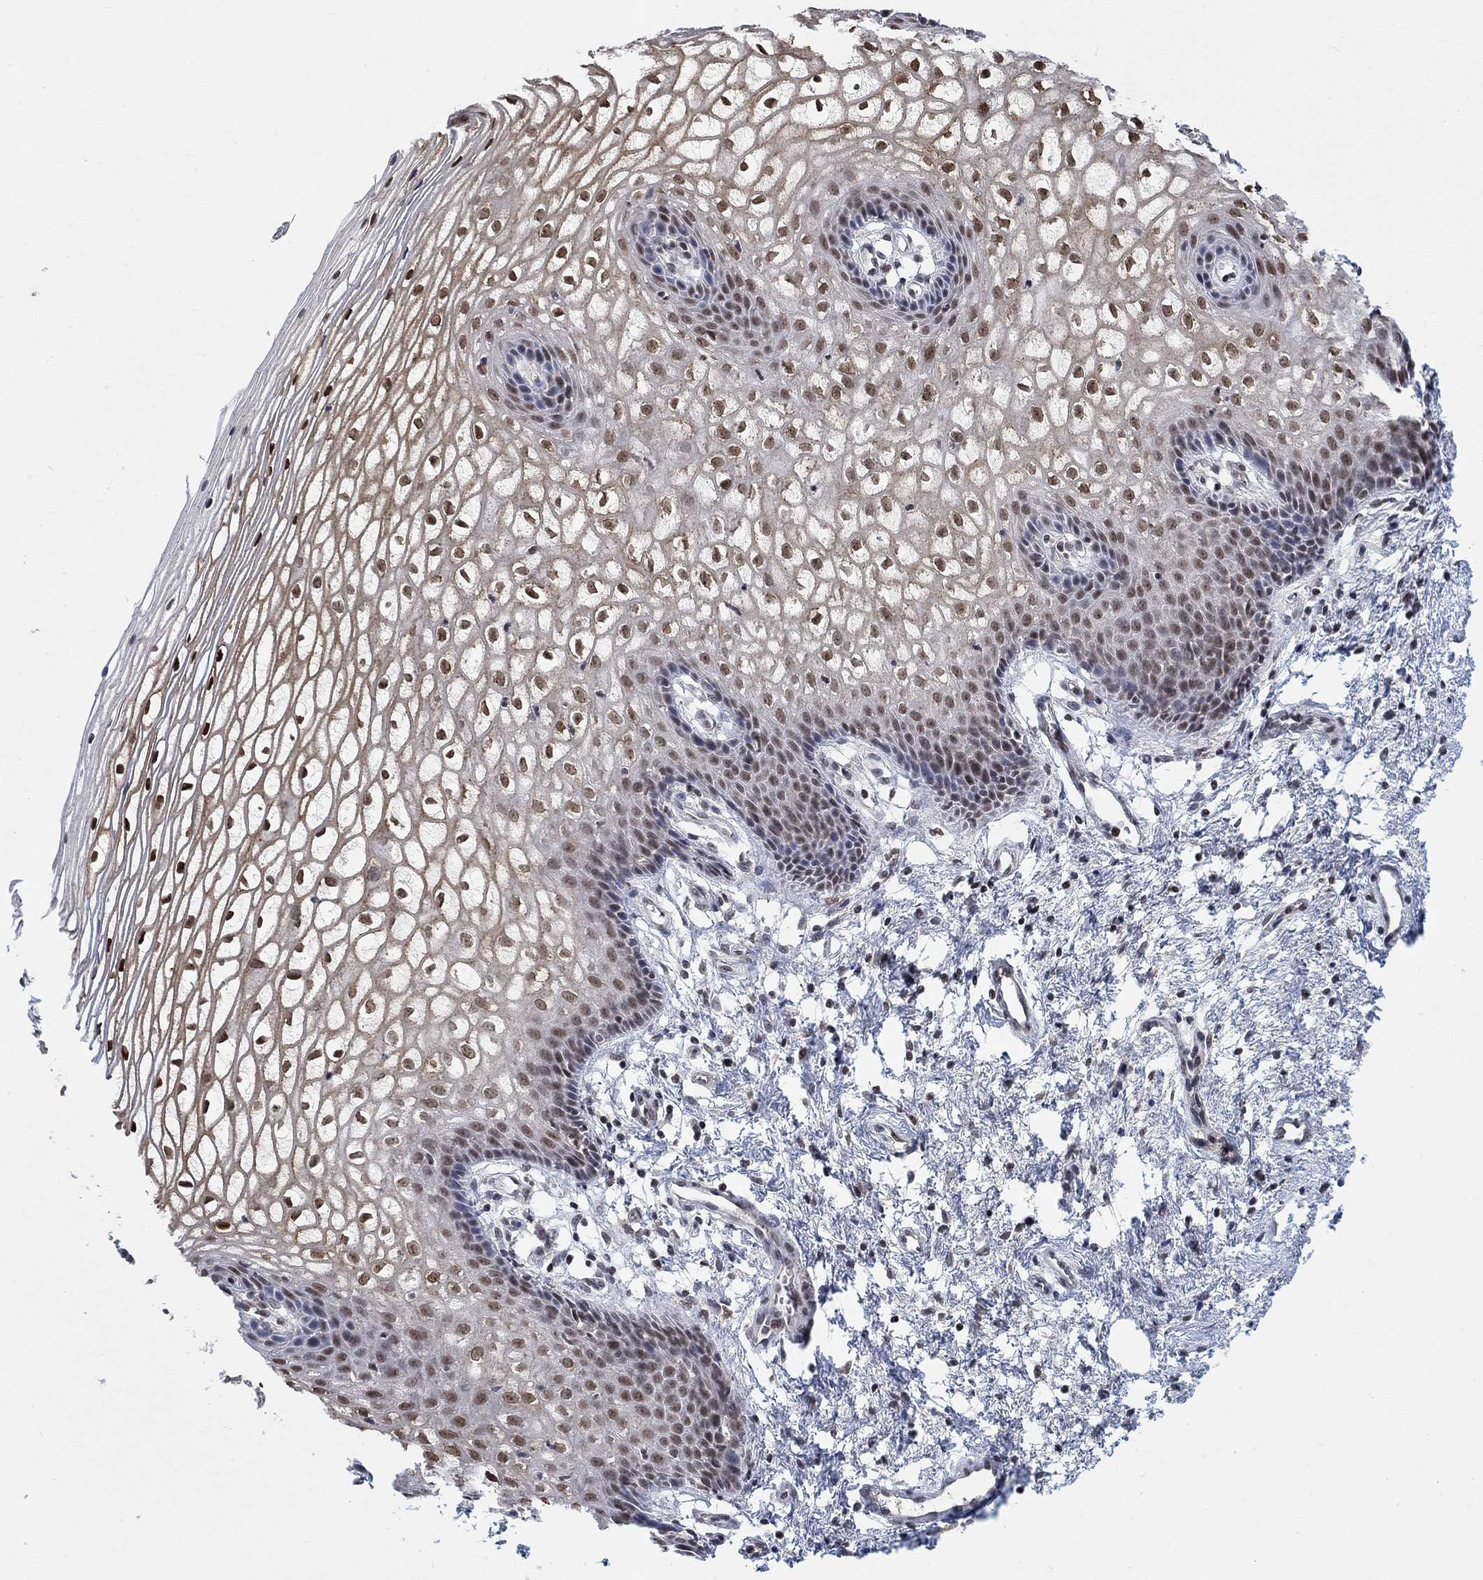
{"staining": {"intensity": "strong", "quantity": "25%-75%", "location": "nuclear"}, "tissue": "vagina", "cell_type": "Squamous epithelial cells", "image_type": "normal", "snomed": [{"axis": "morphology", "description": "Normal tissue, NOS"}, {"axis": "topography", "description": "Vagina"}], "caption": "IHC histopathology image of unremarkable vagina: vagina stained using immunohistochemistry (IHC) demonstrates high levels of strong protein expression localized specifically in the nuclear of squamous epithelial cells, appearing as a nuclear brown color.", "gene": "THAP8", "patient": {"sex": "female", "age": 34}}